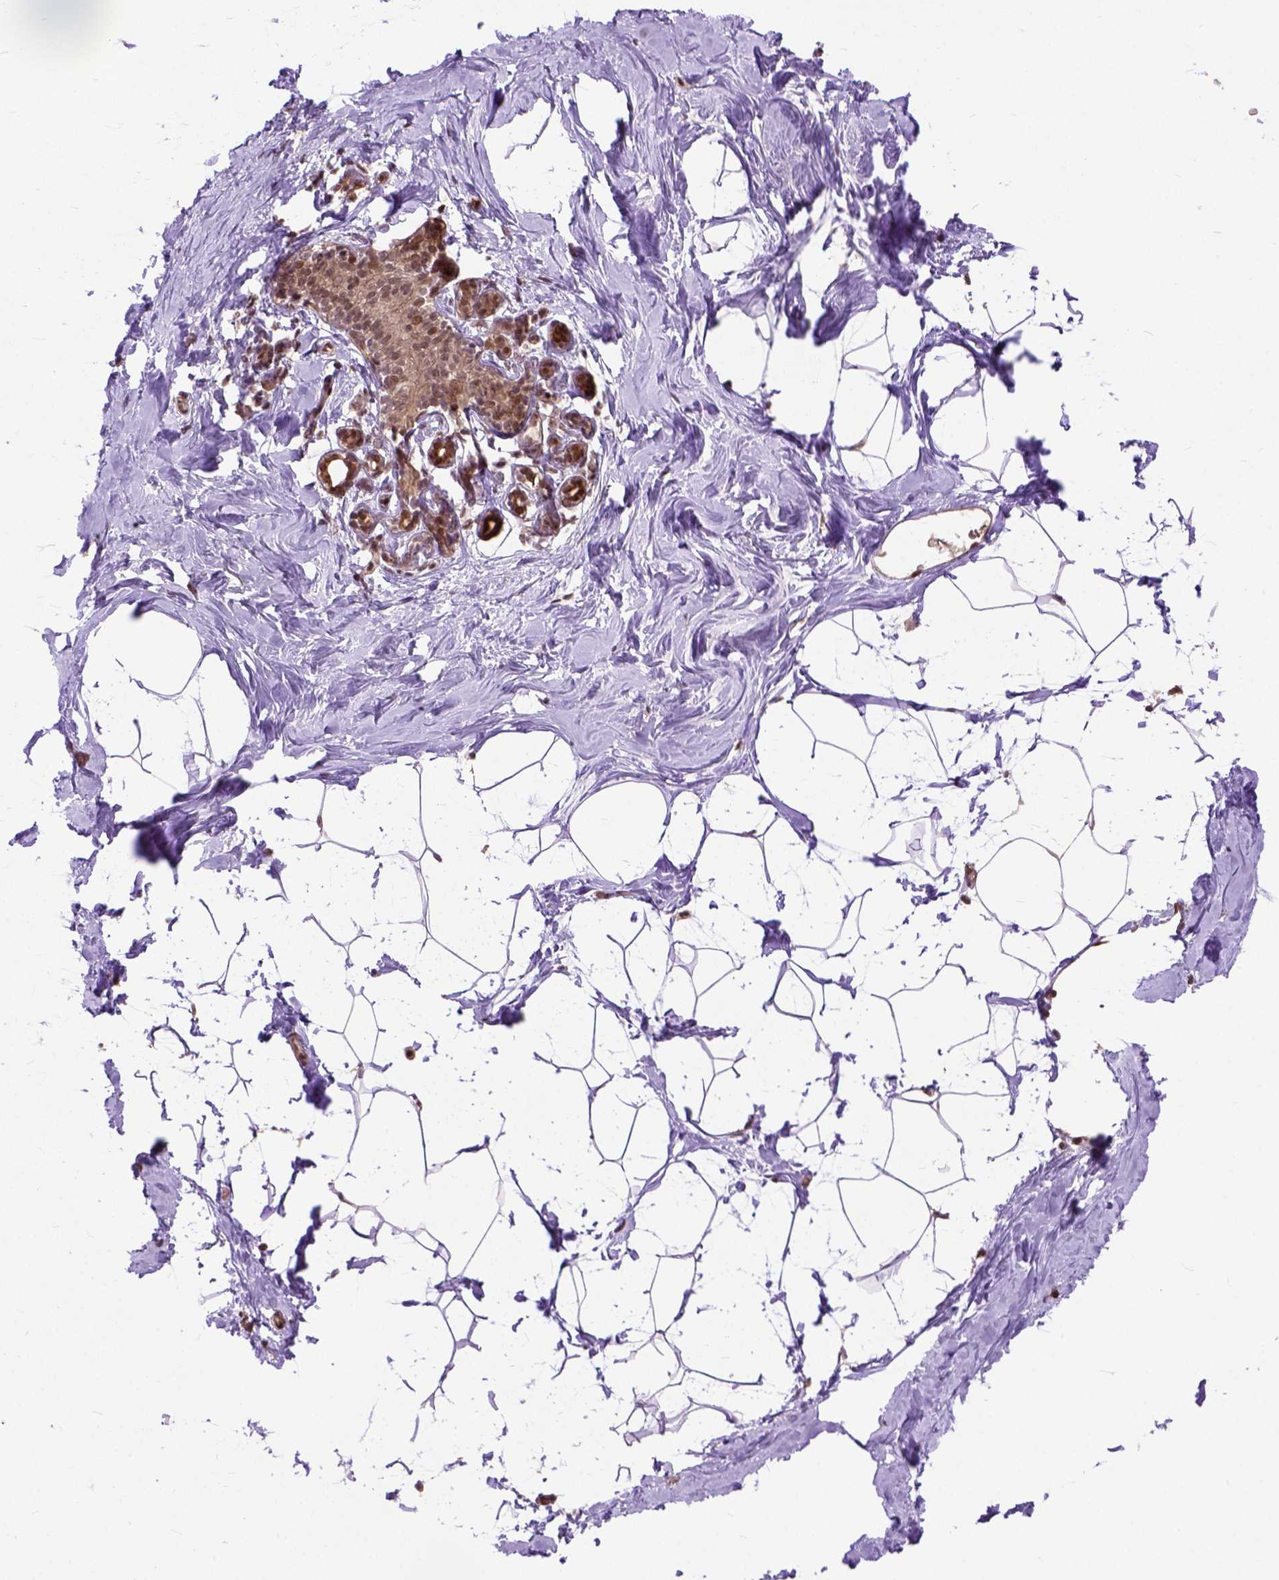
{"staining": {"intensity": "moderate", "quantity": ">75%", "location": "nuclear"}, "tissue": "breast", "cell_type": "Adipocytes", "image_type": "normal", "snomed": [{"axis": "morphology", "description": "Normal tissue, NOS"}, {"axis": "topography", "description": "Breast"}], "caption": "A brown stain highlights moderate nuclear positivity of a protein in adipocytes of normal breast. (brown staining indicates protein expression, while blue staining denotes nuclei).", "gene": "ZNF630", "patient": {"sex": "female", "age": 32}}